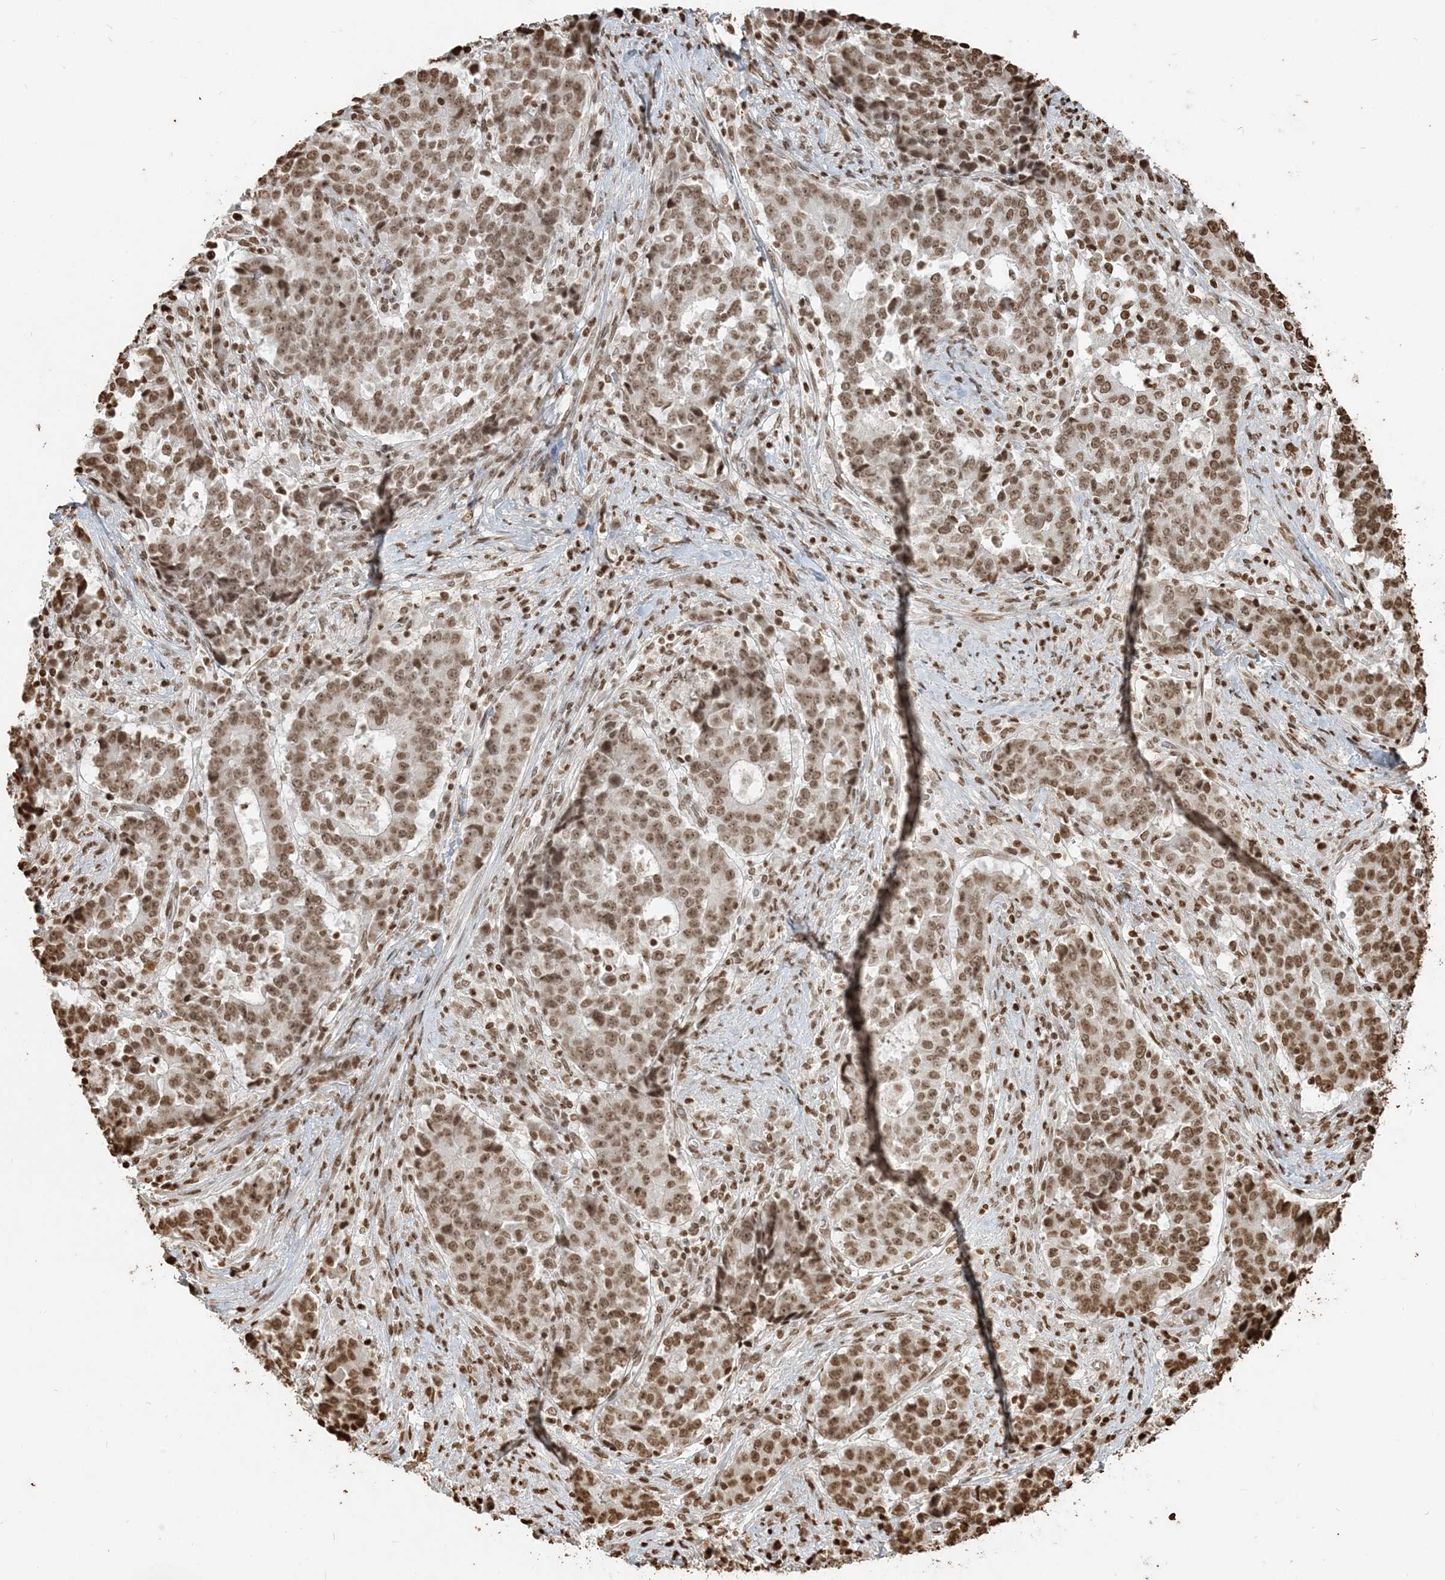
{"staining": {"intensity": "moderate", "quantity": ">75%", "location": "nuclear"}, "tissue": "stomach cancer", "cell_type": "Tumor cells", "image_type": "cancer", "snomed": [{"axis": "morphology", "description": "Adenocarcinoma, NOS"}, {"axis": "topography", "description": "Stomach"}], "caption": "DAB (3,3'-diaminobenzidine) immunohistochemical staining of human adenocarcinoma (stomach) exhibits moderate nuclear protein positivity in about >75% of tumor cells.", "gene": "H3-3B", "patient": {"sex": "male", "age": 59}}